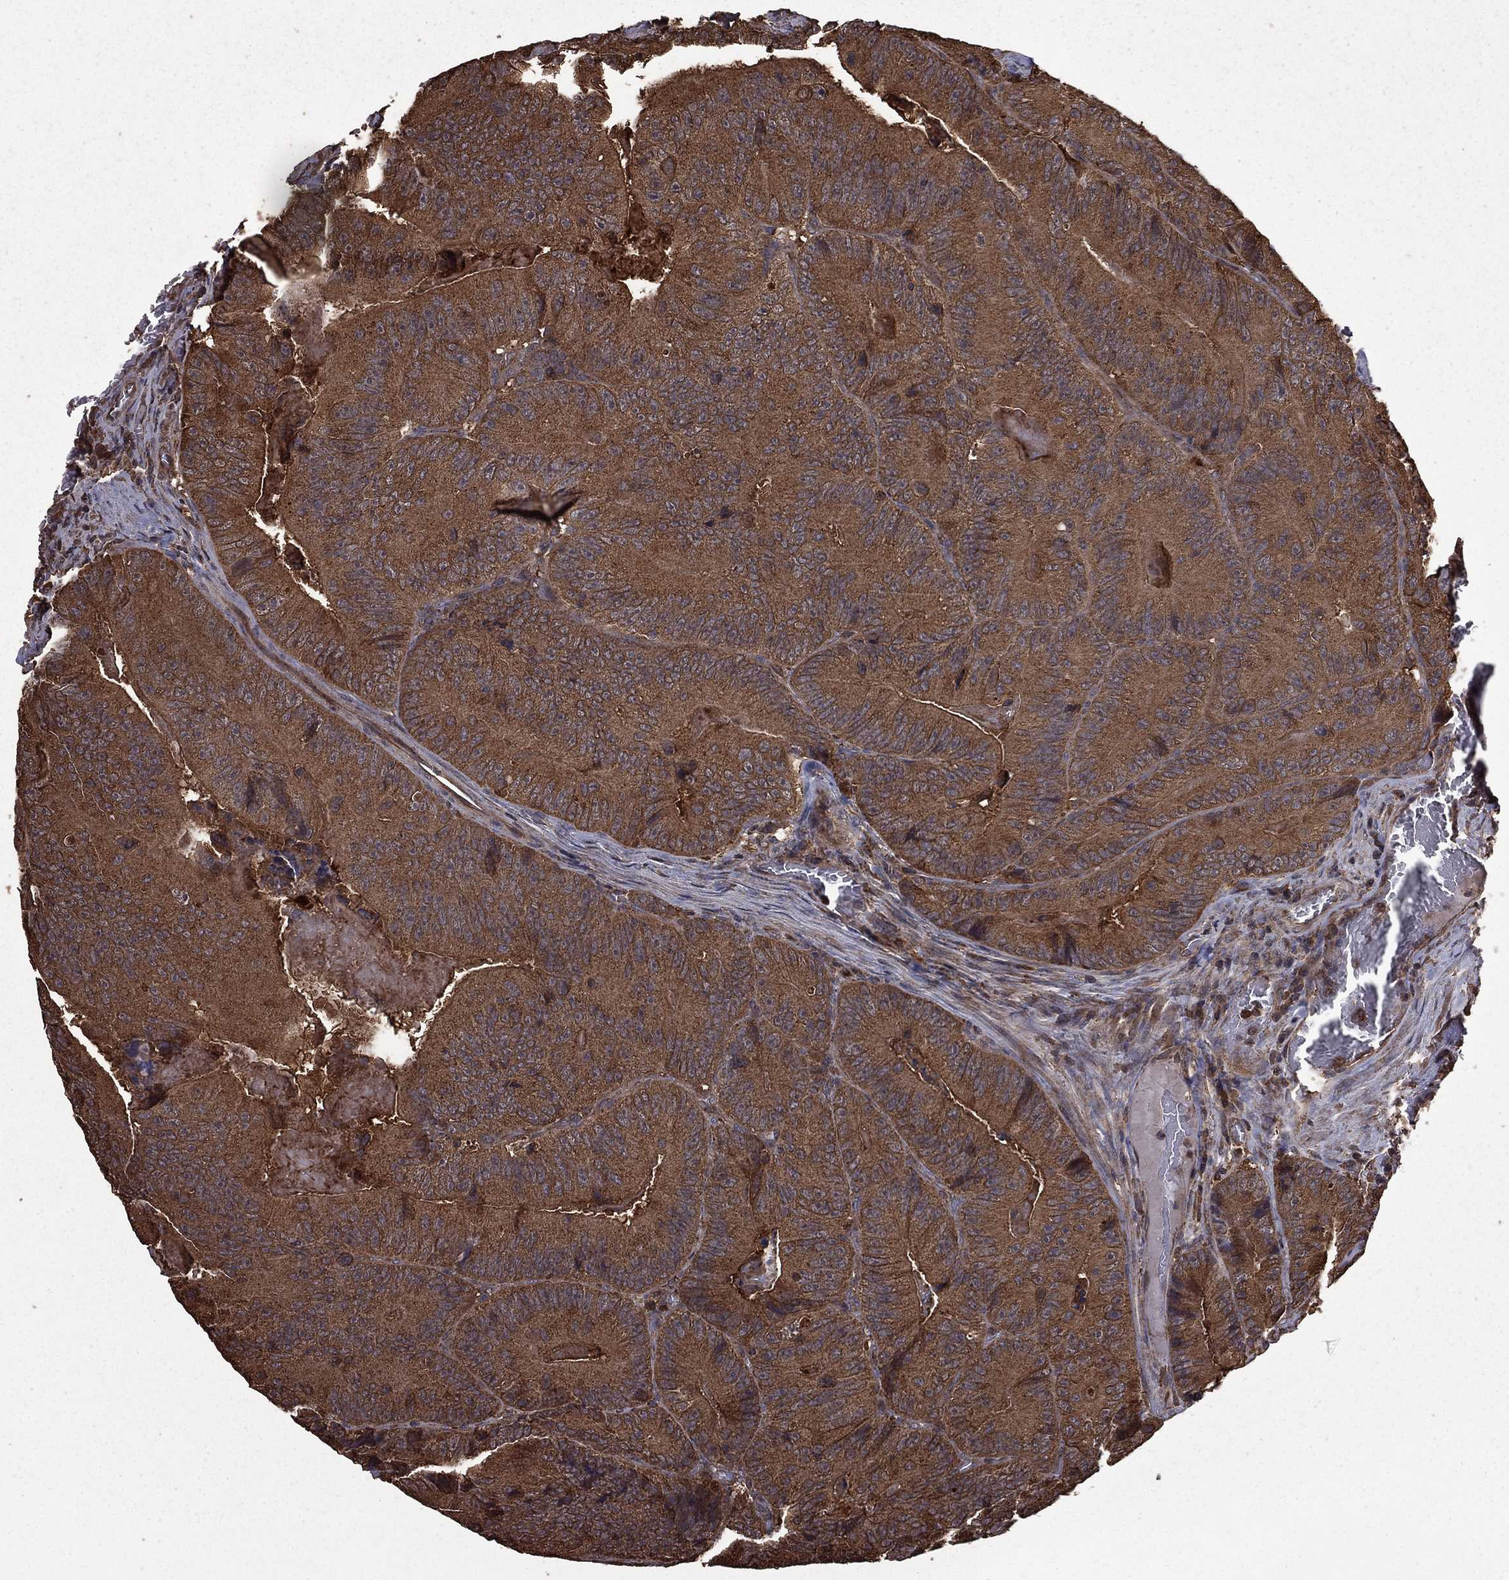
{"staining": {"intensity": "moderate", "quantity": ">75%", "location": "cytoplasmic/membranous"}, "tissue": "colorectal cancer", "cell_type": "Tumor cells", "image_type": "cancer", "snomed": [{"axis": "morphology", "description": "Adenocarcinoma, NOS"}, {"axis": "topography", "description": "Colon"}], "caption": "A high-resolution micrograph shows immunohistochemistry staining of adenocarcinoma (colorectal), which exhibits moderate cytoplasmic/membranous staining in about >75% of tumor cells.", "gene": "BIRC6", "patient": {"sex": "female", "age": 86}}